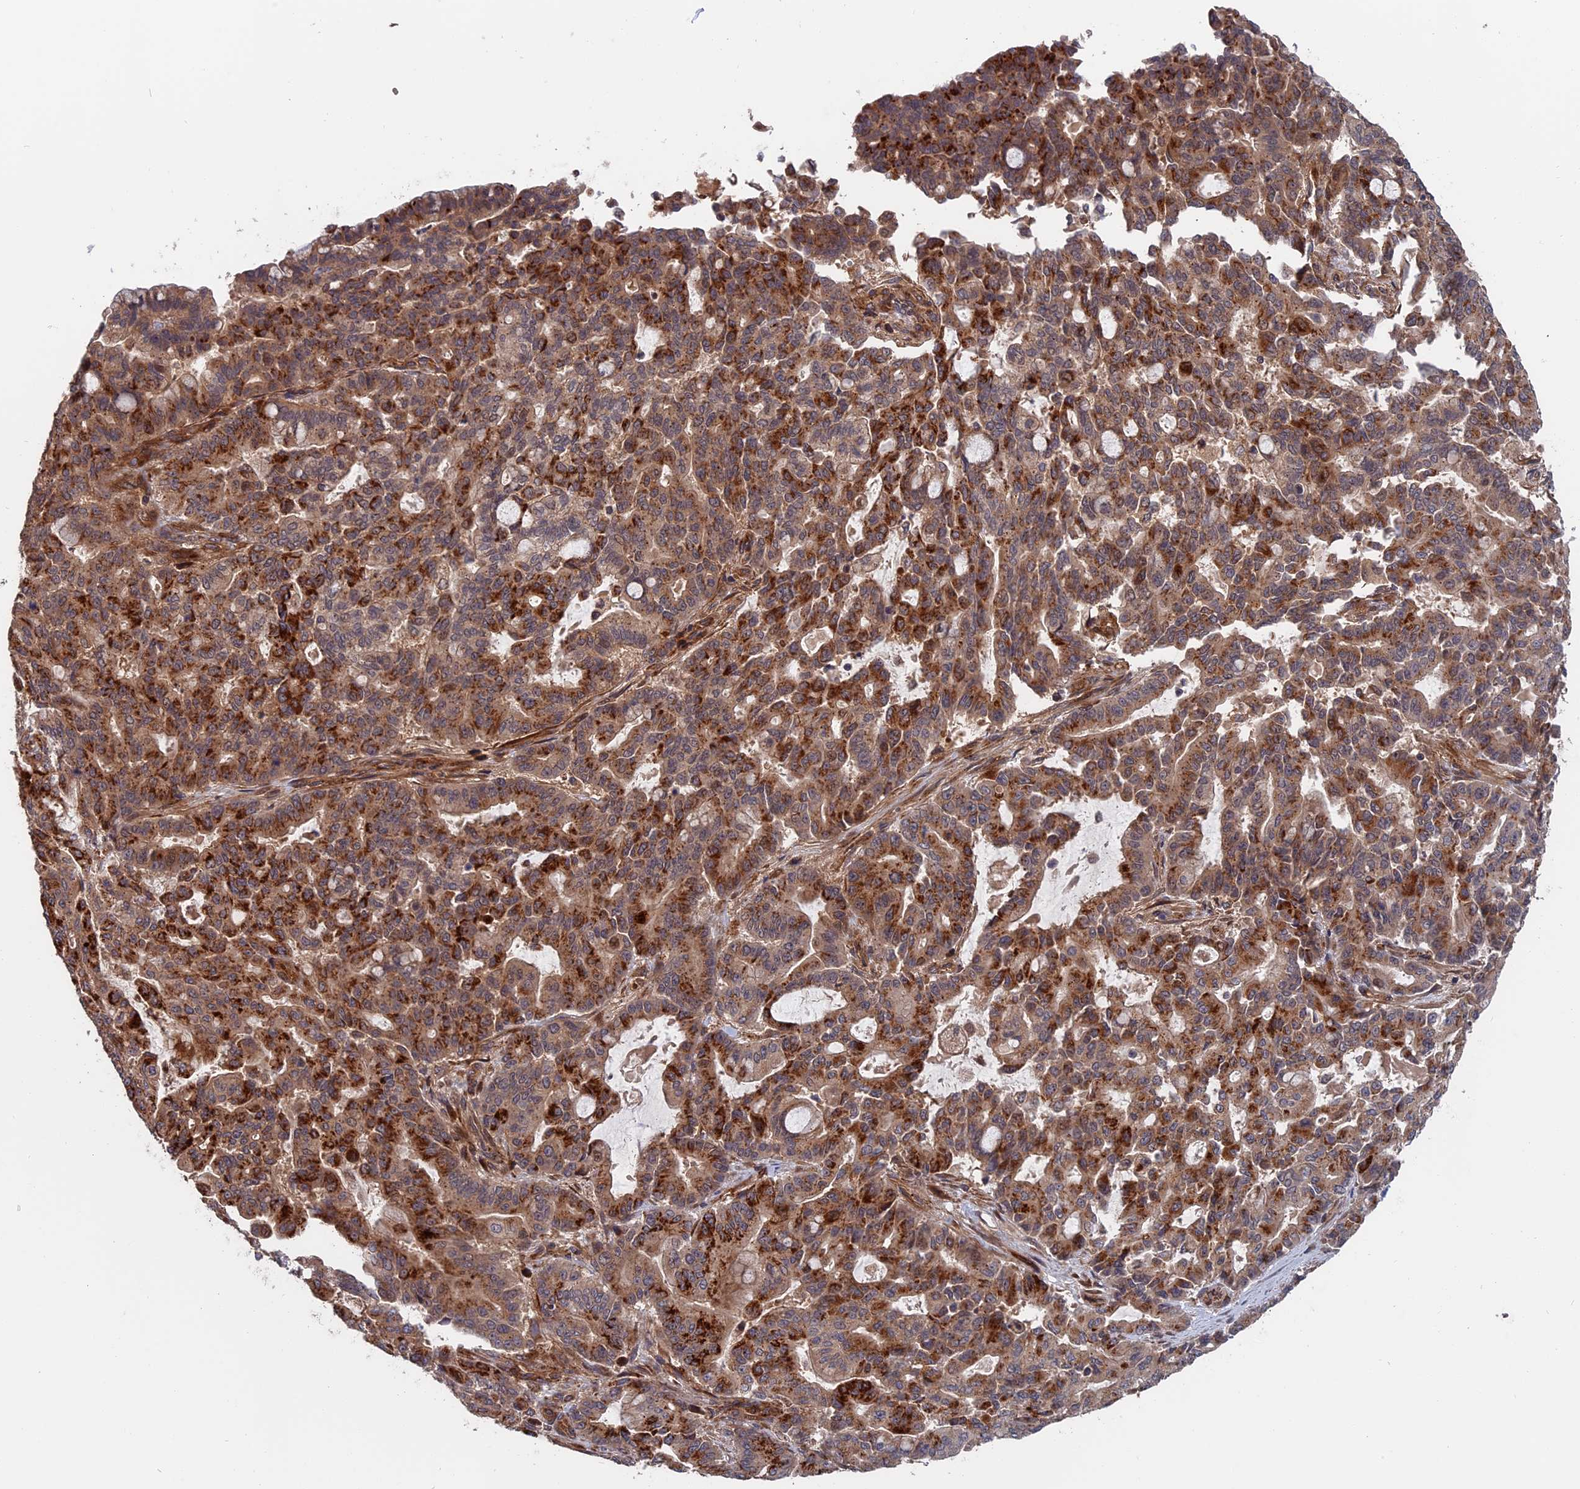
{"staining": {"intensity": "moderate", "quantity": ">75%", "location": "cytoplasmic/membranous"}, "tissue": "pancreatic cancer", "cell_type": "Tumor cells", "image_type": "cancer", "snomed": [{"axis": "morphology", "description": "Adenocarcinoma, NOS"}, {"axis": "topography", "description": "Pancreas"}], "caption": "Pancreatic cancer stained for a protein demonstrates moderate cytoplasmic/membranous positivity in tumor cells.", "gene": "TRAPPC2L", "patient": {"sex": "male", "age": 63}}